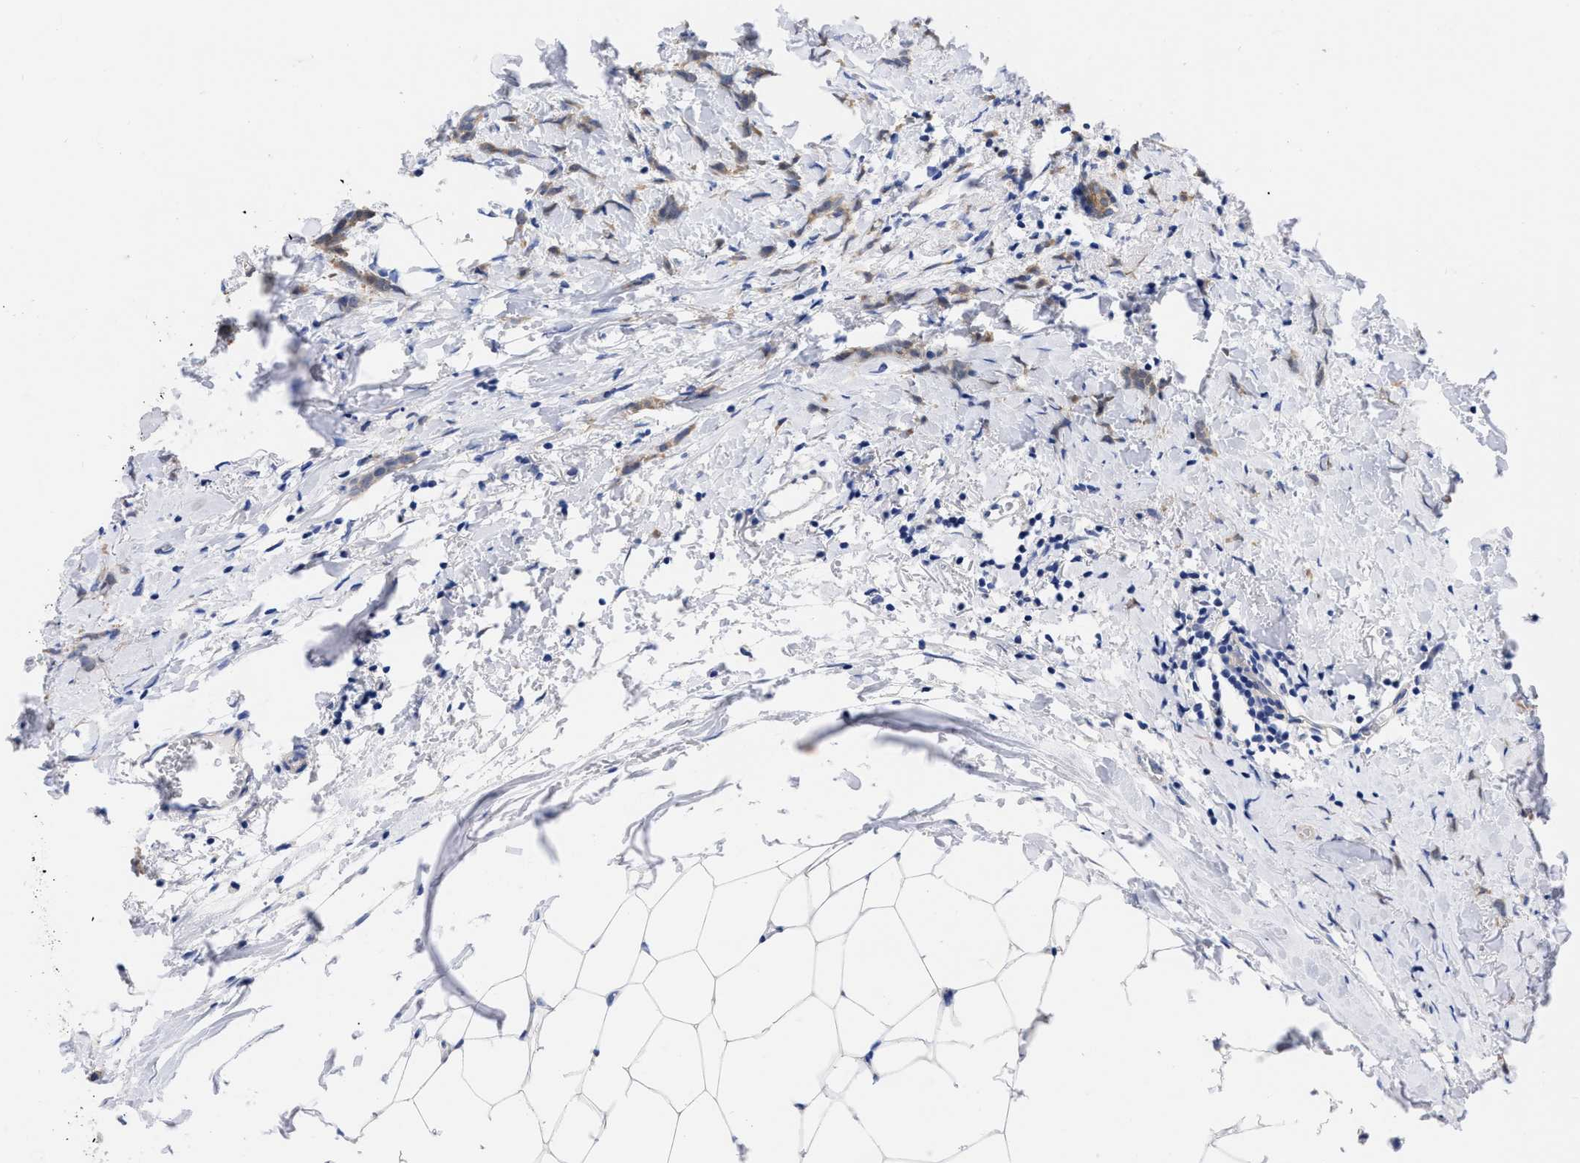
{"staining": {"intensity": "moderate", "quantity": ">75%", "location": "cytoplasmic/membranous"}, "tissue": "breast cancer", "cell_type": "Tumor cells", "image_type": "cancer", "snomed": [{"axis": "morphology", "description": "Lobular carcinoma, in situ"}, {"axis": "morphology", "description": "Lobular carcinoma"}, {"axis": "topography", "description": "Breast"}], "caption": "DAB immunohistochemical staining of human breast lobular carcinoma shows moderate cytoplasmic/membranous protein expression in approximately >75% of tumor cells.", "gene": "RBKS", "patient": {"sex": "female", "age": 41}}